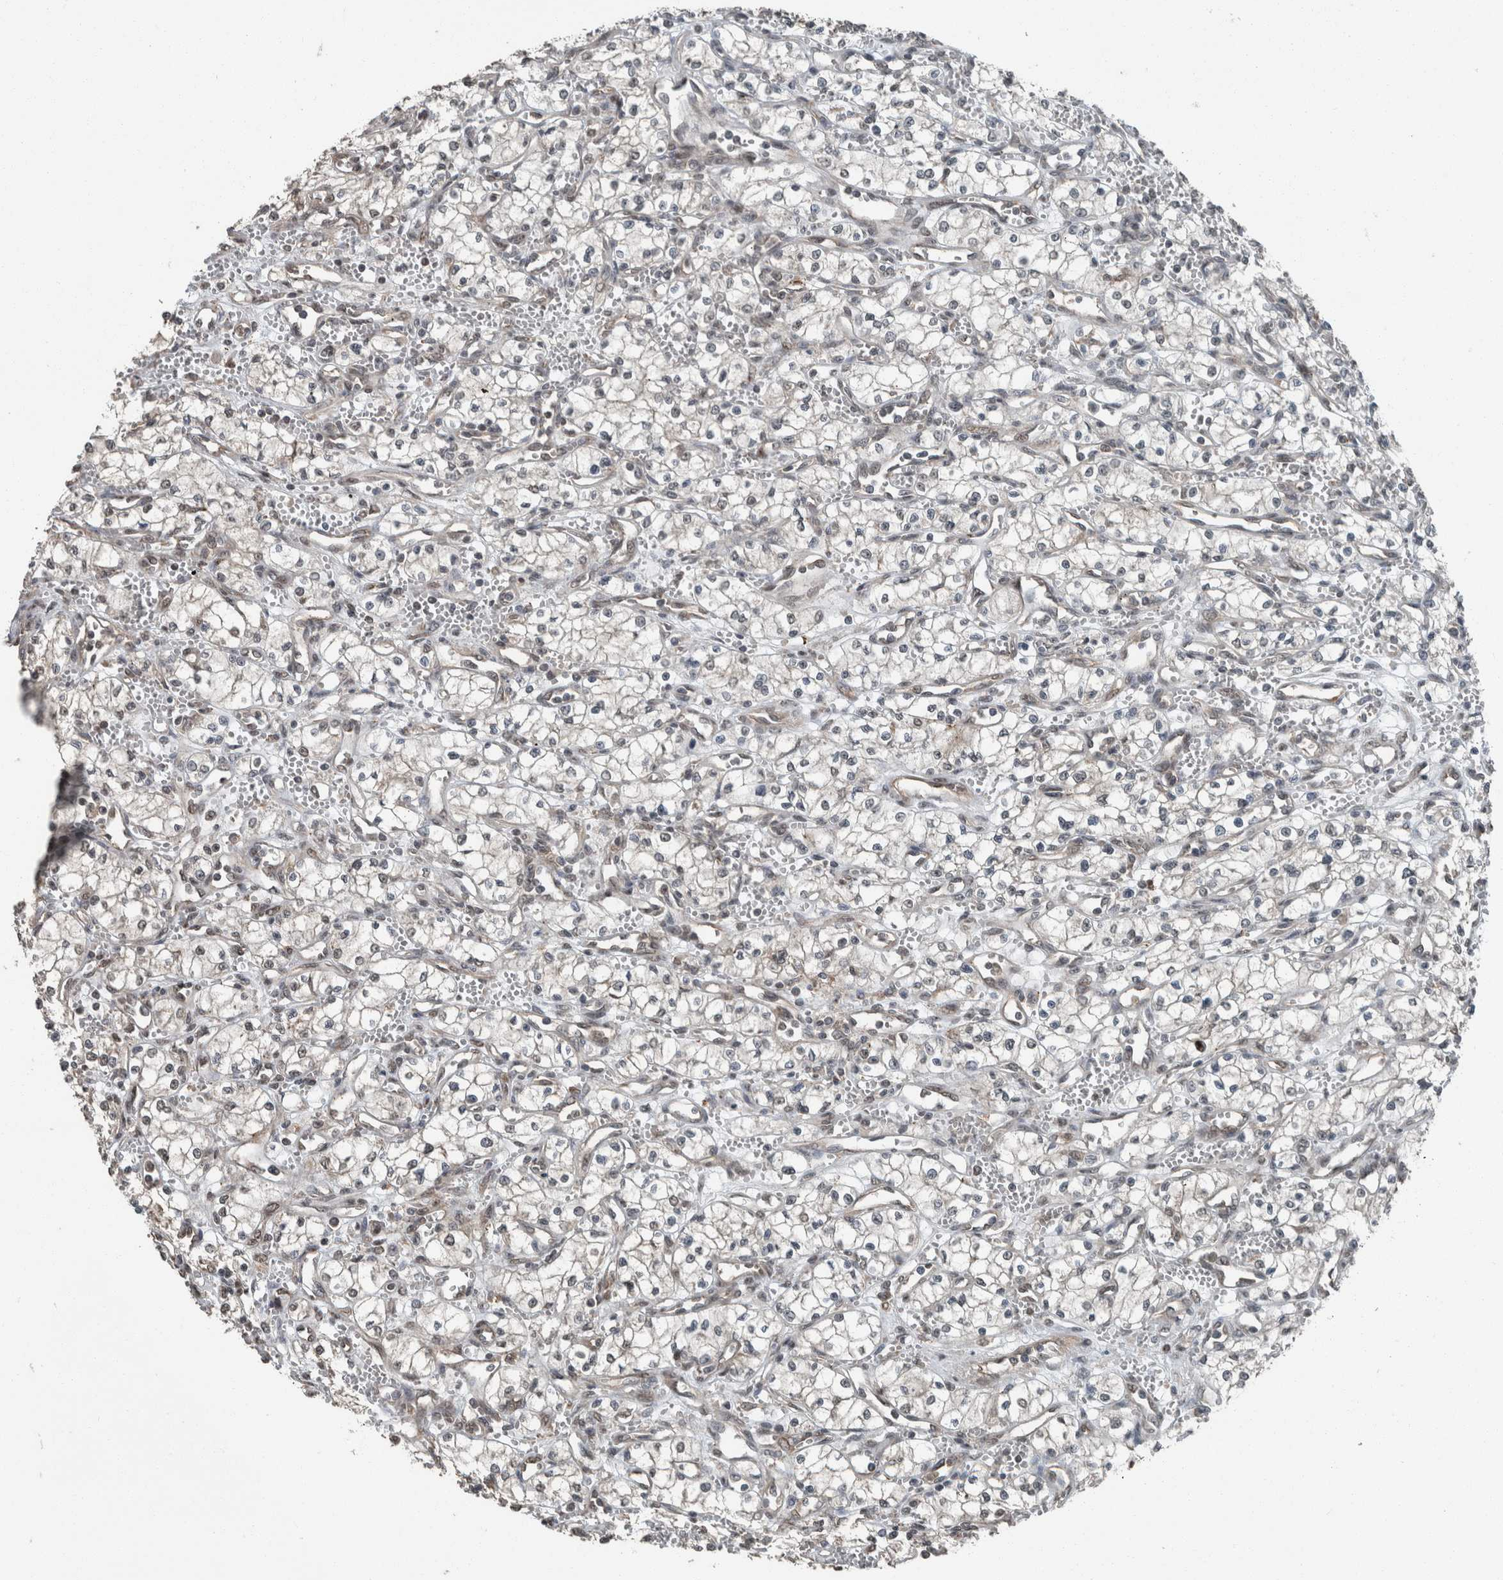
{"staining": {"intensity": "weak", "quantity": "<25%", "location": "nuclear"}, "tissue": "renal cancer", "cell_type": "Tumor cells", "image_type": "cancer", "snomed": [{"axis": "morphology", "description": "Adenocarcinoma, NOS"}, {"axis": "topography", "description": "Kidney"}], "caption": "The micrograph reveals no staining of tumor cells in renal cancer. (Immunohistochemistry, brightfield microscopy, high magnification).", "gene": "MYO1E", "patient": {"sex": "male", "age": 59}}